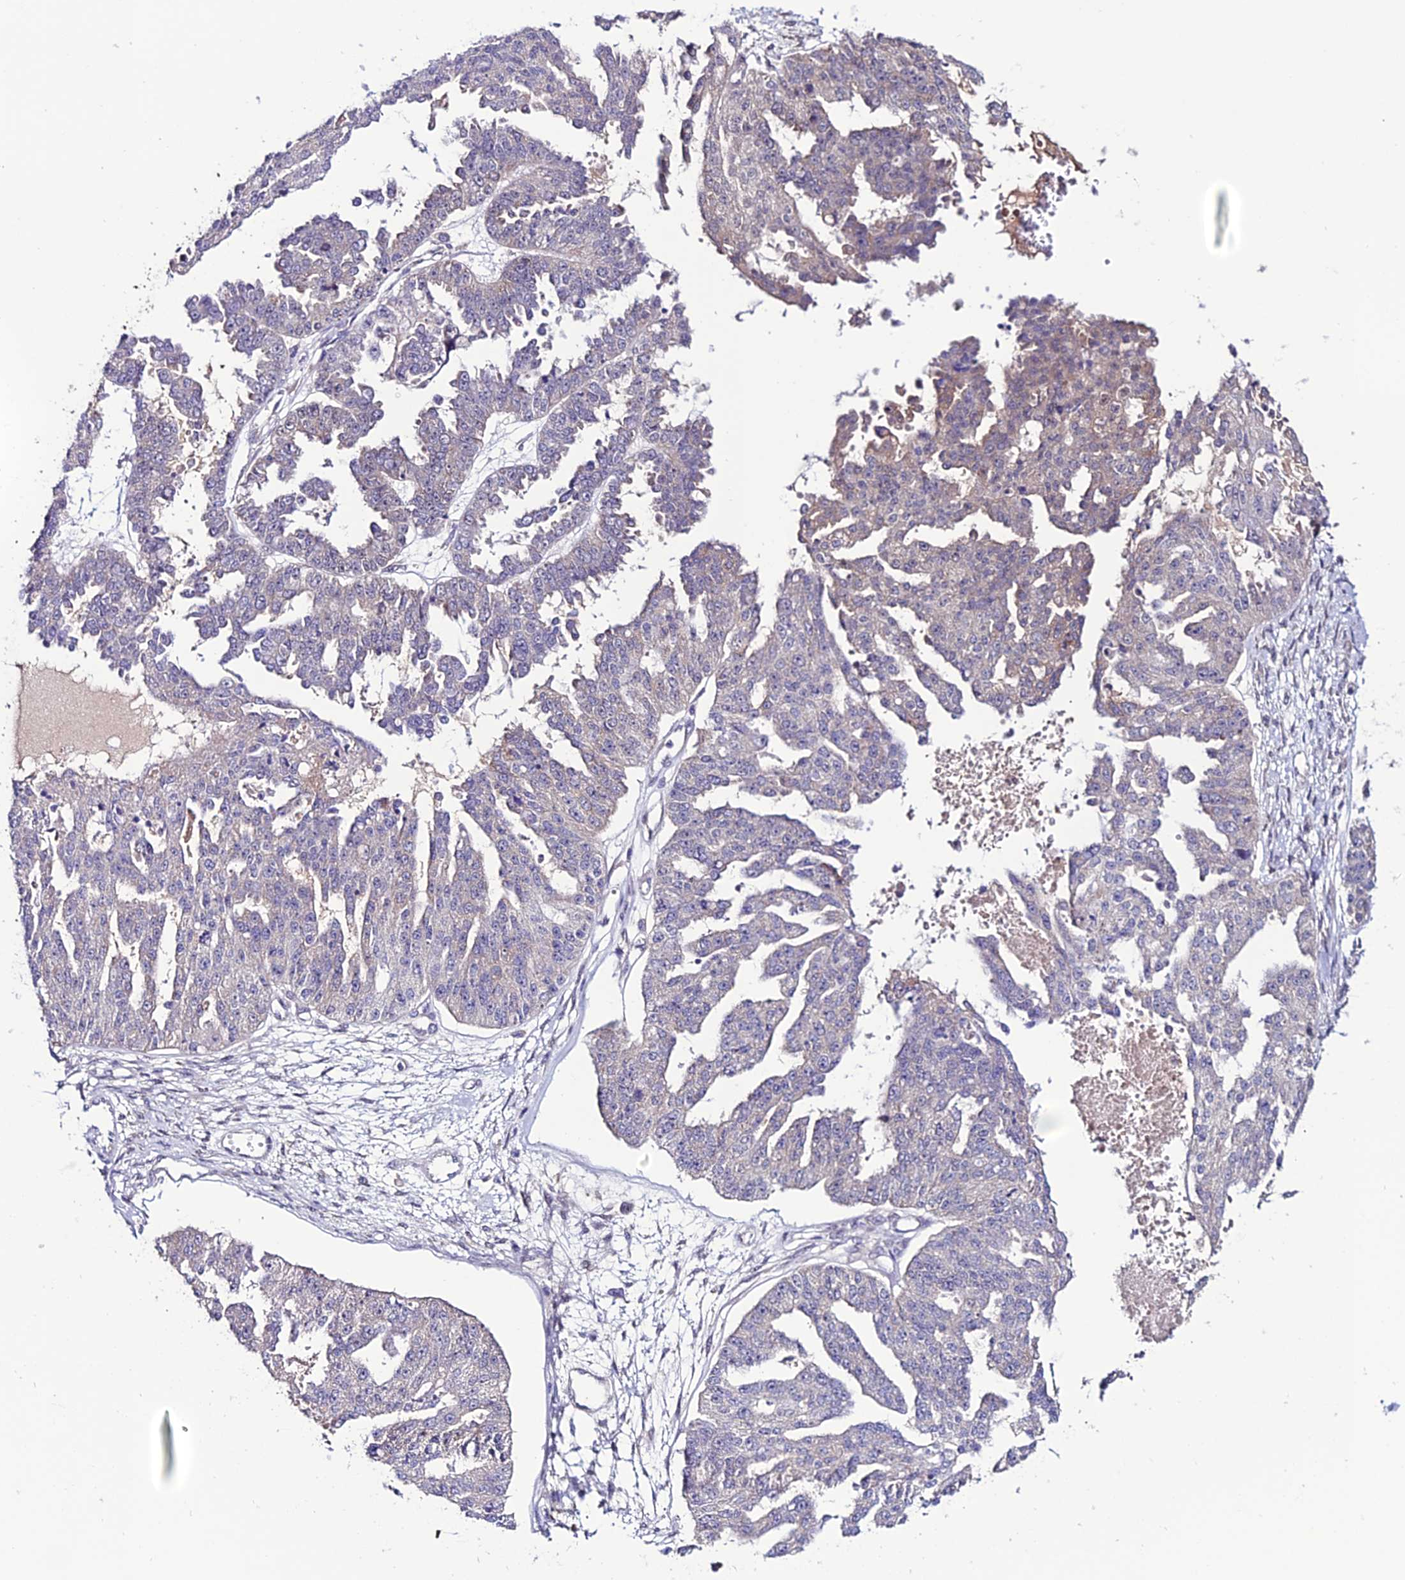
{"staining": {"intensity": "negative", "quantity": "none", "location": "none"}, "tissue": "ovarian cancer", "cell_type": "Tumor cells", "image_type": "cancer", "snomed": [{"axis": "morphology", "description": "Cystadenocarcinoma, serous, NOS"}, {"axis": "topography", "description": "Ovary"}], "caption": "Ovarian serous cystadenocarcinoma was stained to show a protein in brown. There is no significant positivity in tumor cells. (Stains: DAB (3,3'-diaminobenzidine) IHC with hematoxylin counter stain, Microscopy: brightfield microscopy at high magnification).", "gene": "FZD8", "patient": {"sex": "female", "age": 58}}